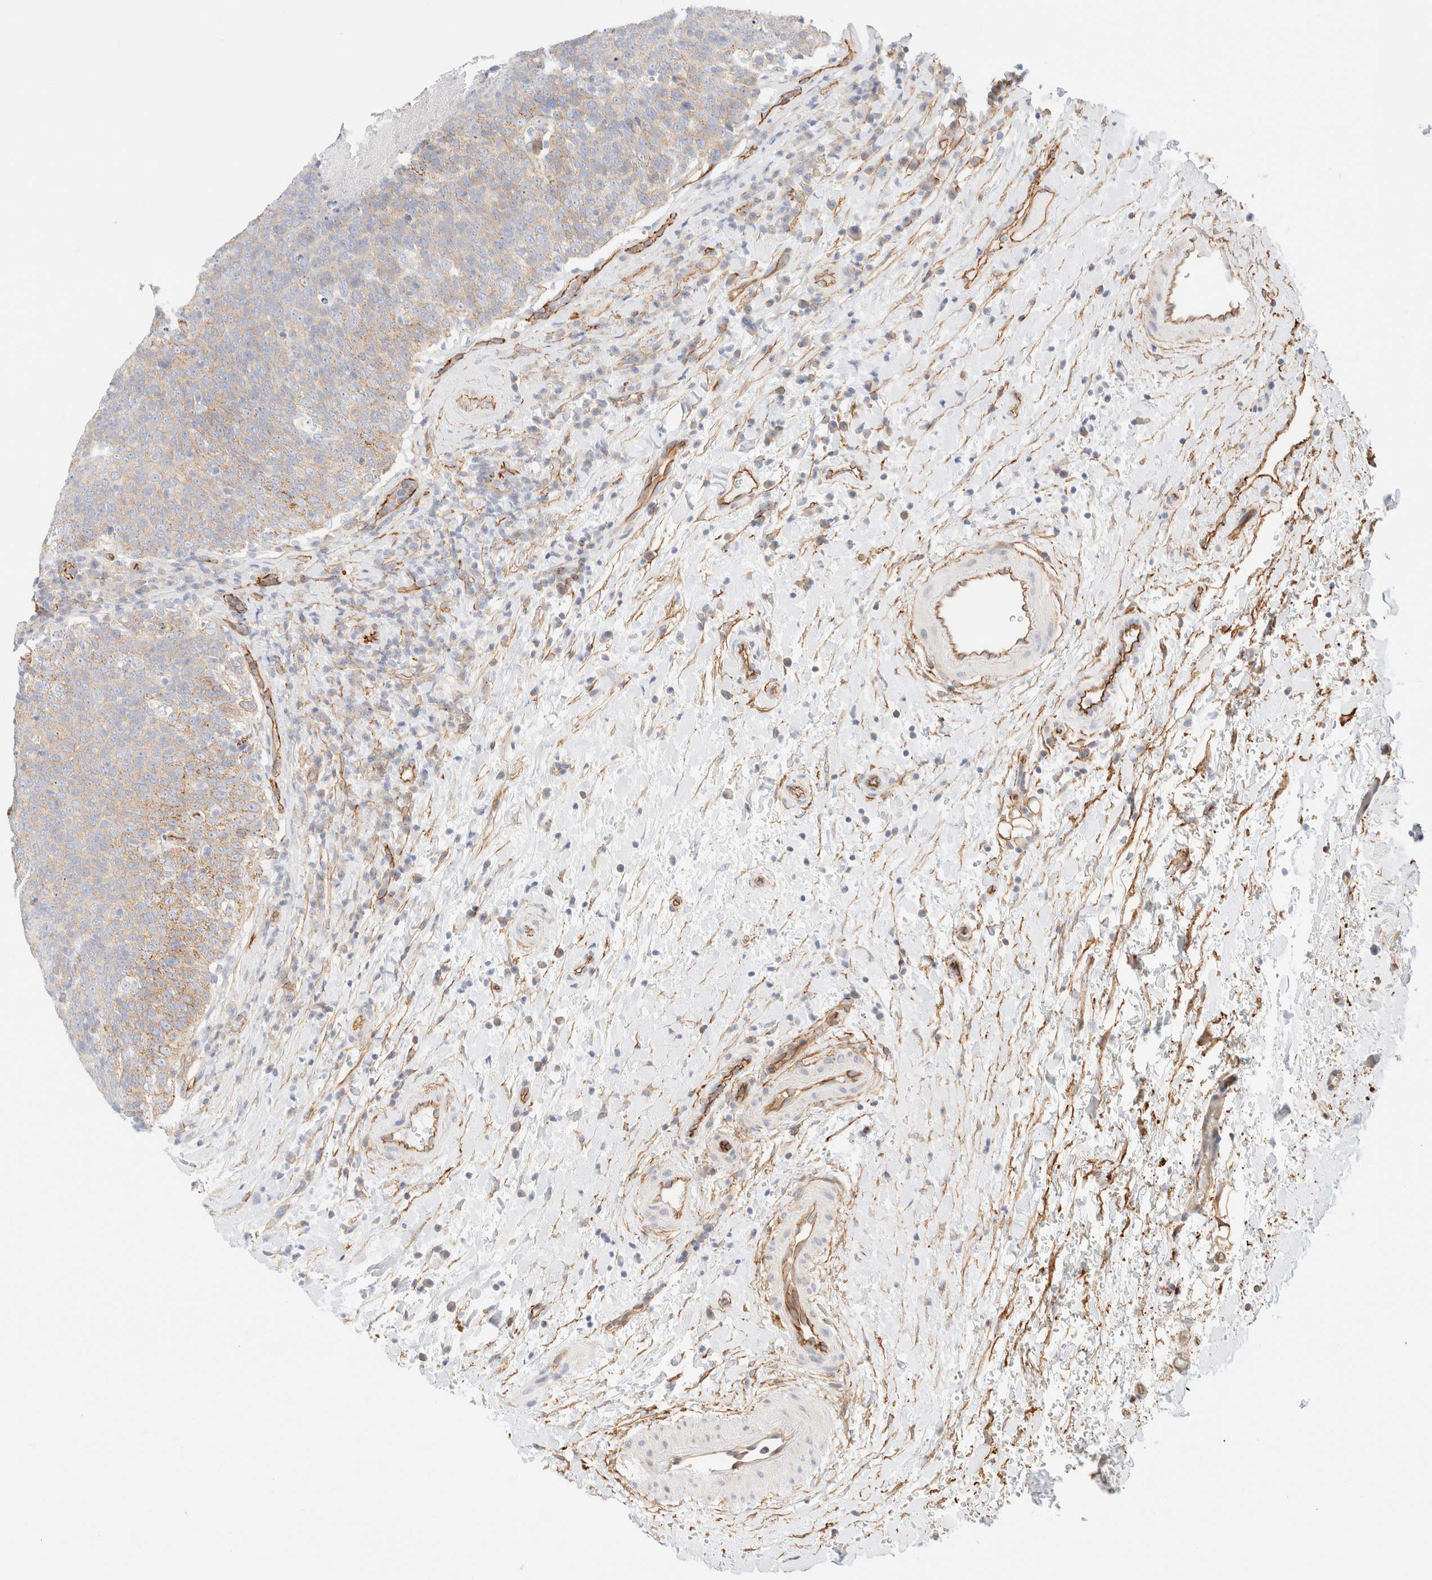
{"staining": {"intensity": "weak", "quantity": "25%-75%", "location": "cytoplasmic/membranous"}, "tissue": "head and neck cancer", "cell_type": "Tumor cells", "image_type": "cancer", "snomed": [{"axis": "morphology", "description": "Squamous cell carcinoma, NOS"}, {"axis": "morphology", "description": "Squamous cell carcinoma, metastatic, NOS"}, {"axis": "topography", "description": "Lymph node"}, {"axis": "topography", "description": "Head-Neck"}], "caption": "Immunohistochemistry (IHC) (DAB (3,3'-diaminobenzidine)) staining of head and neck cancer shows weak cytoplasmic/membranous protein expression in about 25%-75% of tumor cells. (Stains: DAB (3,3'-diaminobenzidine) in brown, nuclei in blue, Microscopy: brightfield microscopy at high magnification).", "gene": "CYB5R4", "patient": {"sex": "male", "age": 62}}